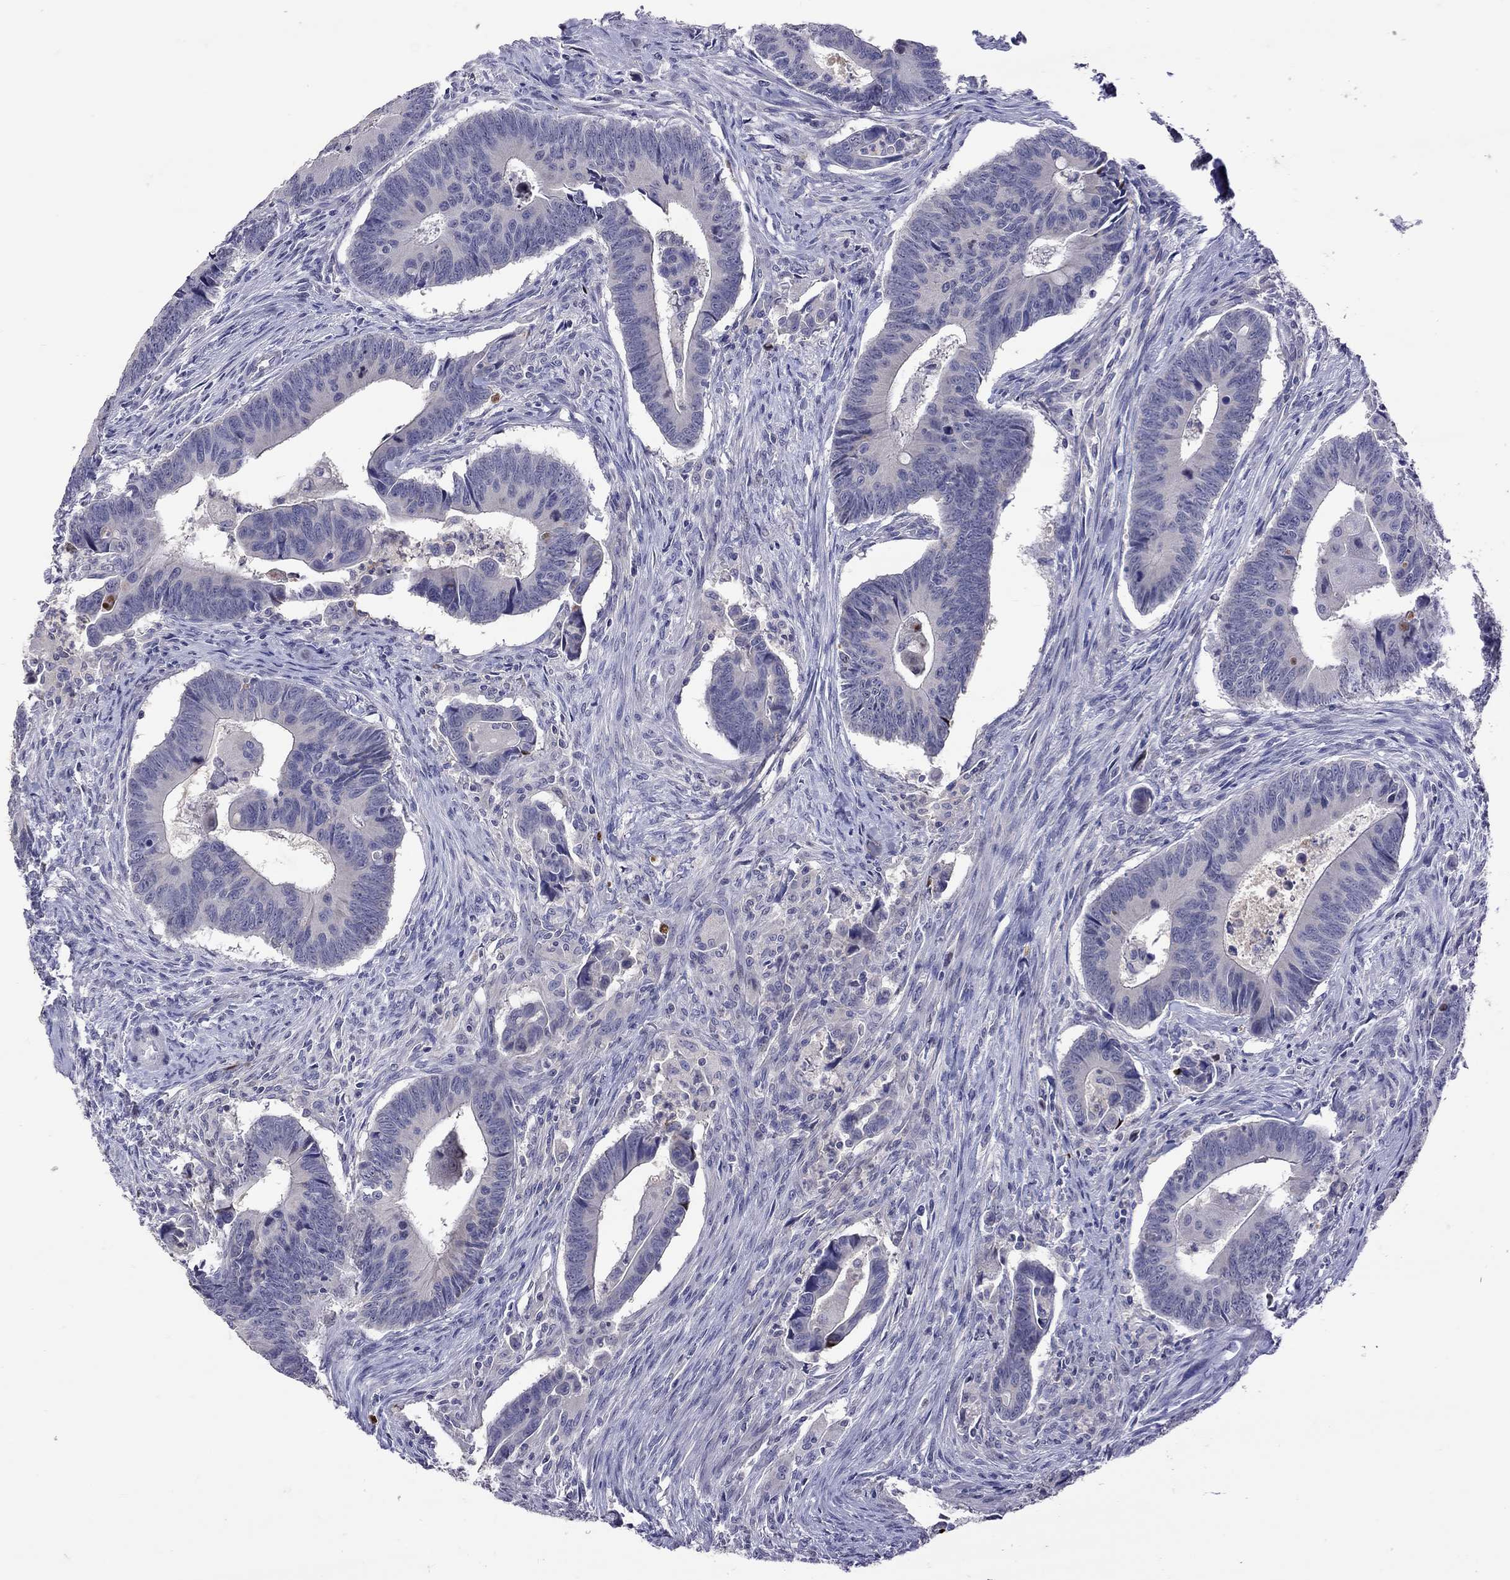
{"staining": {"intensity": "negative", "quantity": "none", "location": "none"}, "tissue": "colorectal cancer", "cell_type": "Tumor cells", "image_type": "cancer", "snomed": [{"axis": "morphology", "description": "Adenocarcinoma, NOS"}, {"axis": "topography", "description": "Rectum"}], "caption": "Immunohistochemistry image of colorectal cancer stained for a protein (brown), which reveals no expression in tumor cells.", "gene": "SERPINA3", "patient": {"sex": "male", "age": 67}}